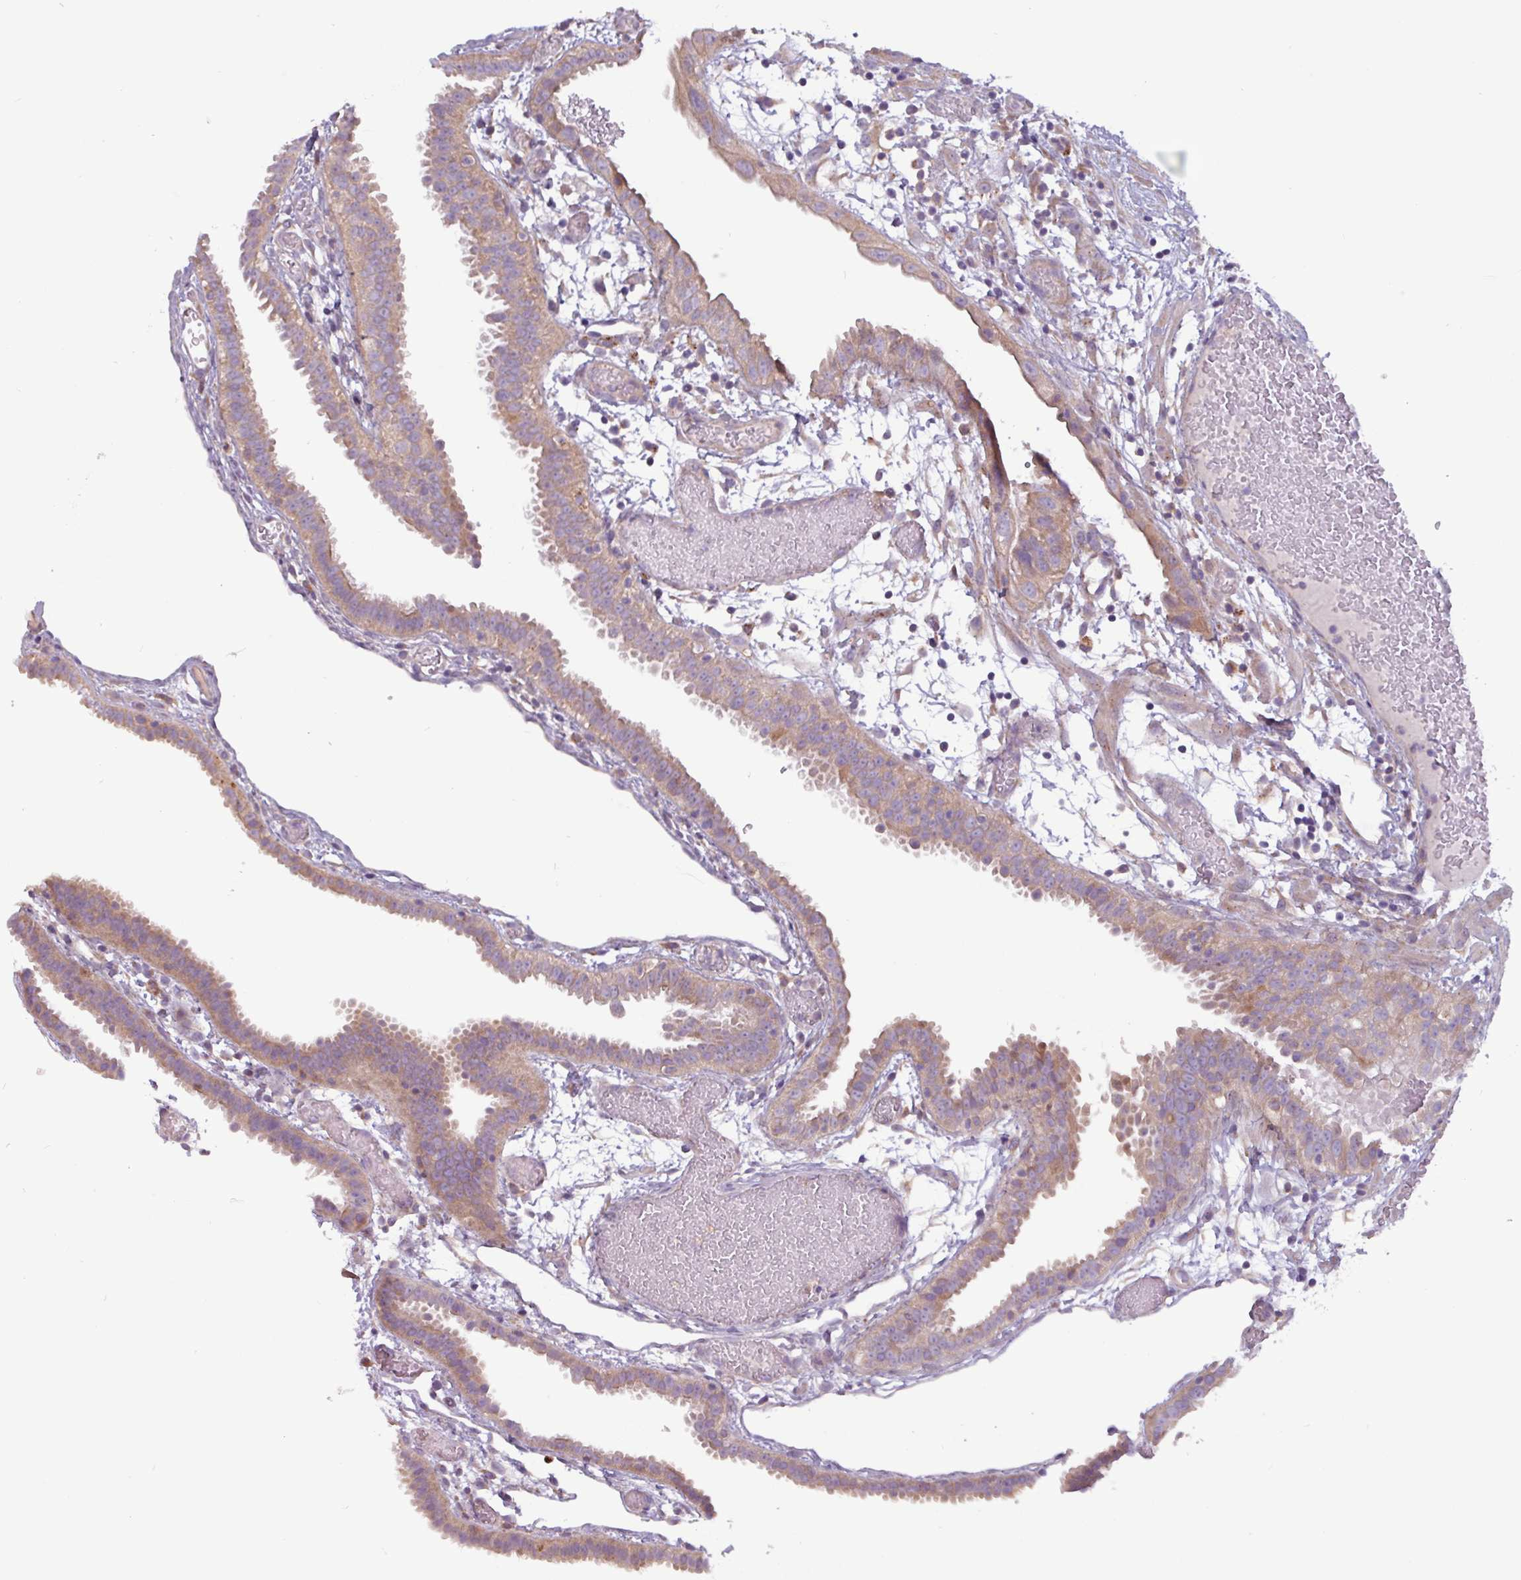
{"staining": {"intensity": "weak", "quantity": ">75%", "location": "cytoplasmic/membranous"}, "tissue": "fallopian tube", "cell_type": "Glandular cells", "image_type": "normal", "snomed": [{"axis": "morphology", "description": "Normal tissue, NOS"}, {"axis": "topography", "description": "Fallopian tube"}], "caption": "An IHC photomicrograph of benign tissue is shown. Protein staining in brown shows weak cytoplasmic/membranous positivity in fallopian tube within glandular cells.", "gene": "PLIN2", "patient": {"sex": "female", "age": 37}}